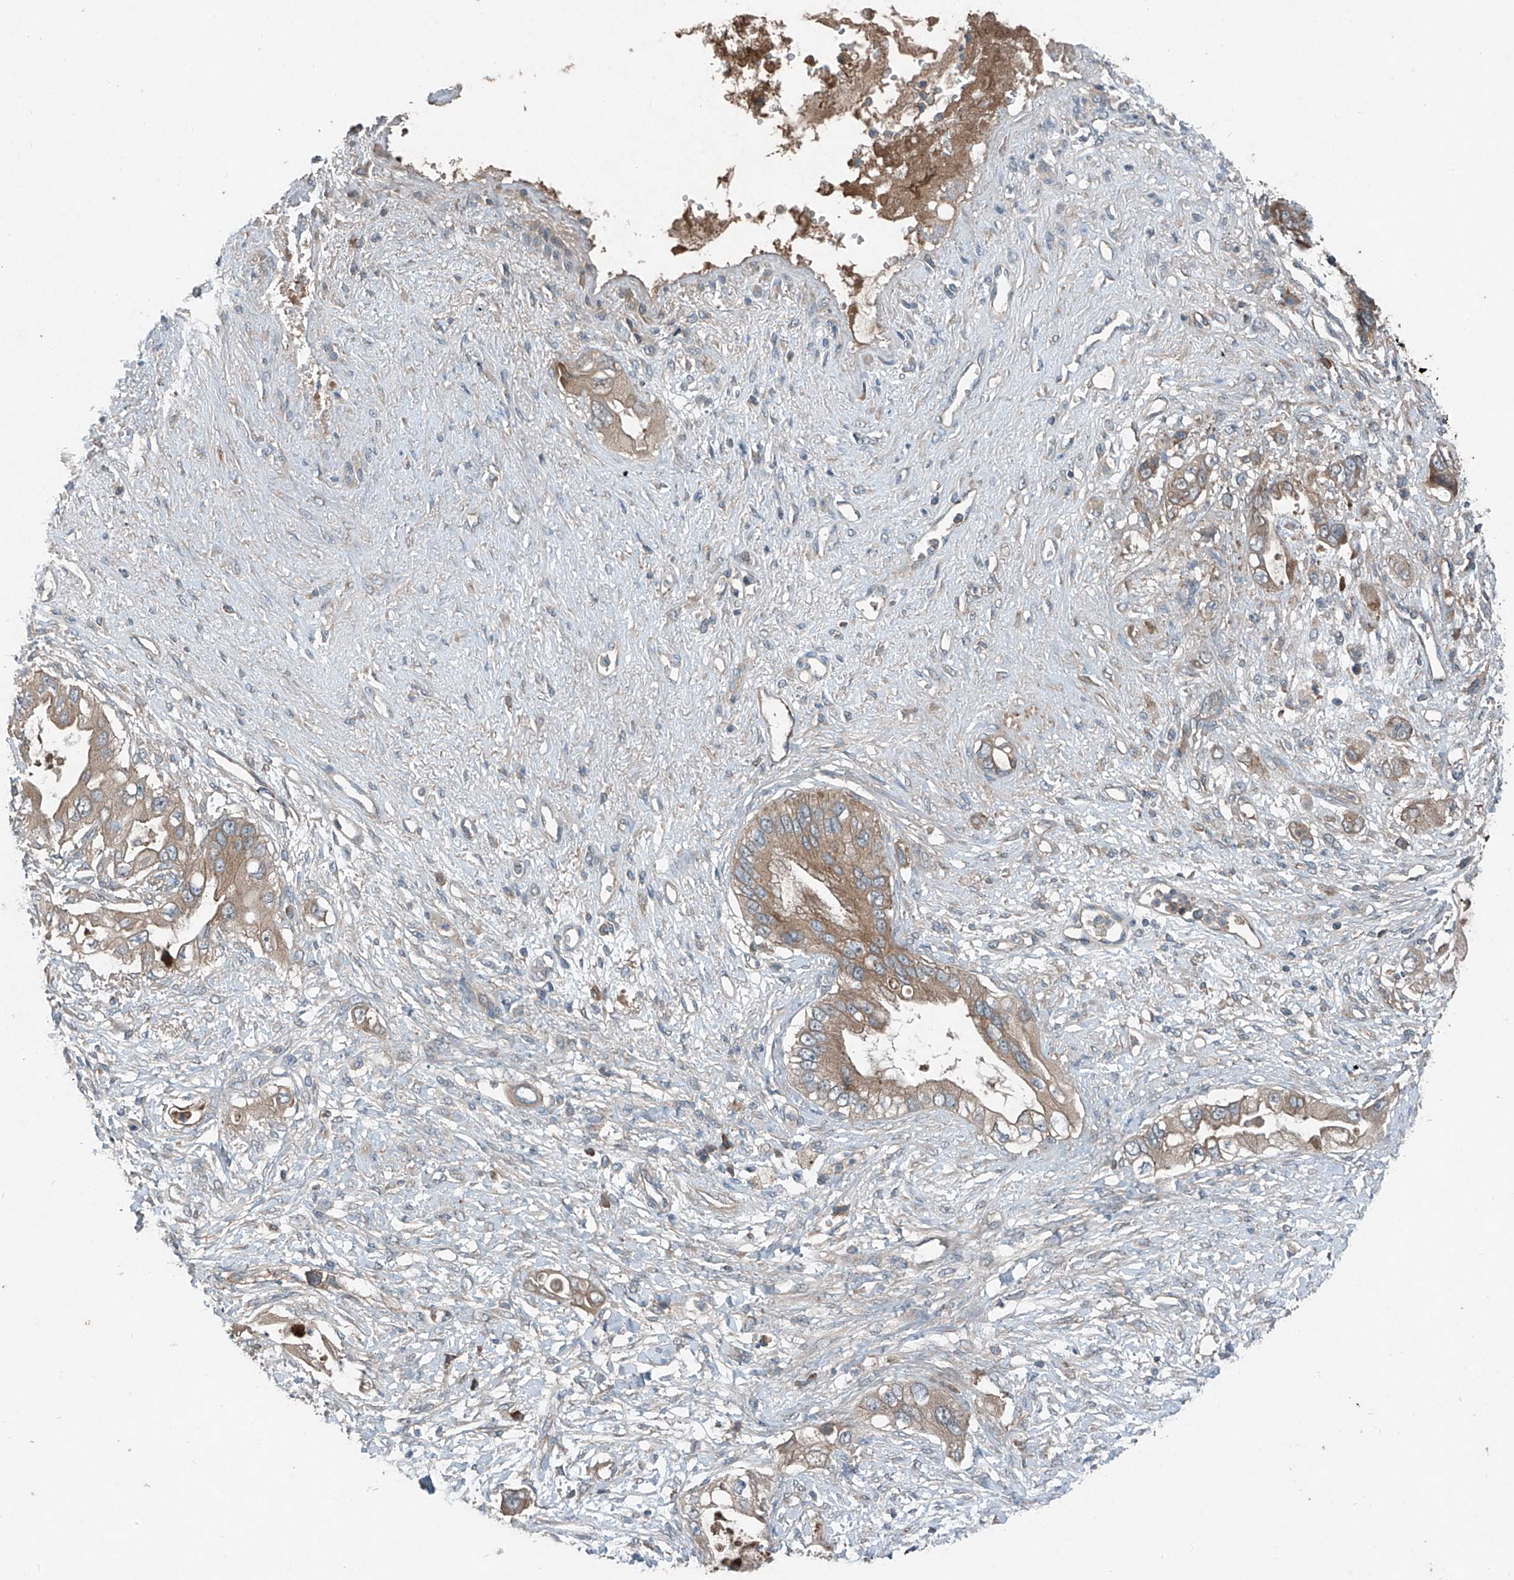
{"staining": {"intensity": "moderate", "quantity": ">75%", "location": "cytoplasmic/membranous"}, "tissue": "pancreatic cancer", "cell_type": "Tumor cells", "image_type": "cancer", "snomed": [{"axis": "morphology", "description": "Inflammation, NOS"}, {"axis": "morphology", "description": "Adenocarcinoma, NOS"}, {"axis": "topography", "description": "Pancreas"}], "caption": "The micrograph exhibits immunohistochemical staining of pancreatic cancer (adenocarcinoma). There is moderate cytoplasmic/membranous positivity is present in approximately >75% of tumor cells. (DAB = brown stain, brightfield microscopy at high magnification).", "gene": "FOXRED2", "patient": {"sex": "female", "age": 56}}